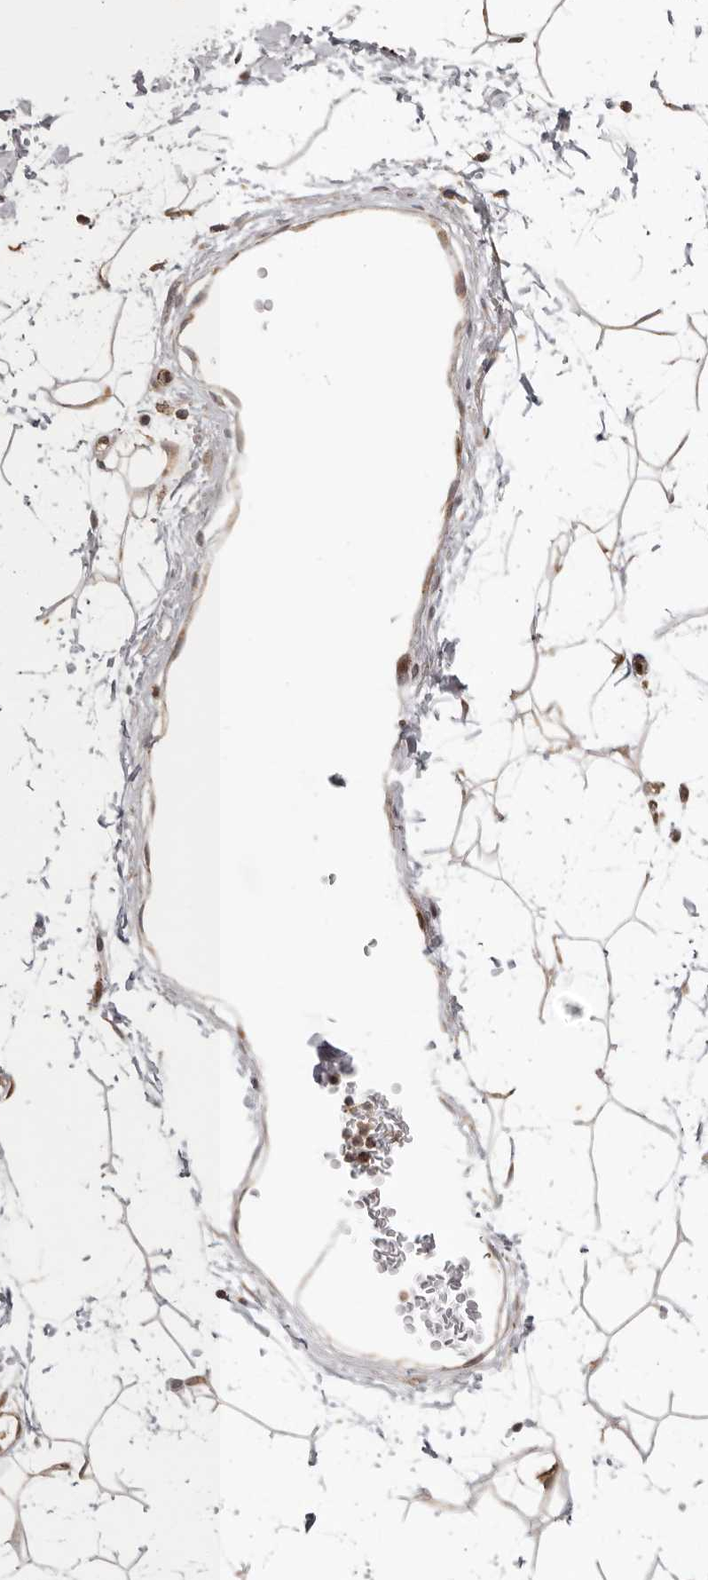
{"staining": {"intensity": "moderate", "quantity": ">75%", "location": "cytoplasmic/membranous"}, "tissue": "adipose tissue", "cell_type": "Adipocytes", "image_type": "normal", "snomed": [{"axis": "morphology", "description": "Normal tissue, NOS"}, {"axis": "topography", "description": "Soft tissue"}], "caption": "DAB immunohistochemical staining of benign adipose tissue exhibits moderate cytoplasmic/membranous protein expression in approximately >75% of adipocytes.", "gene": "MRPS10", "patient": {"sex": "male", "age": 72}}